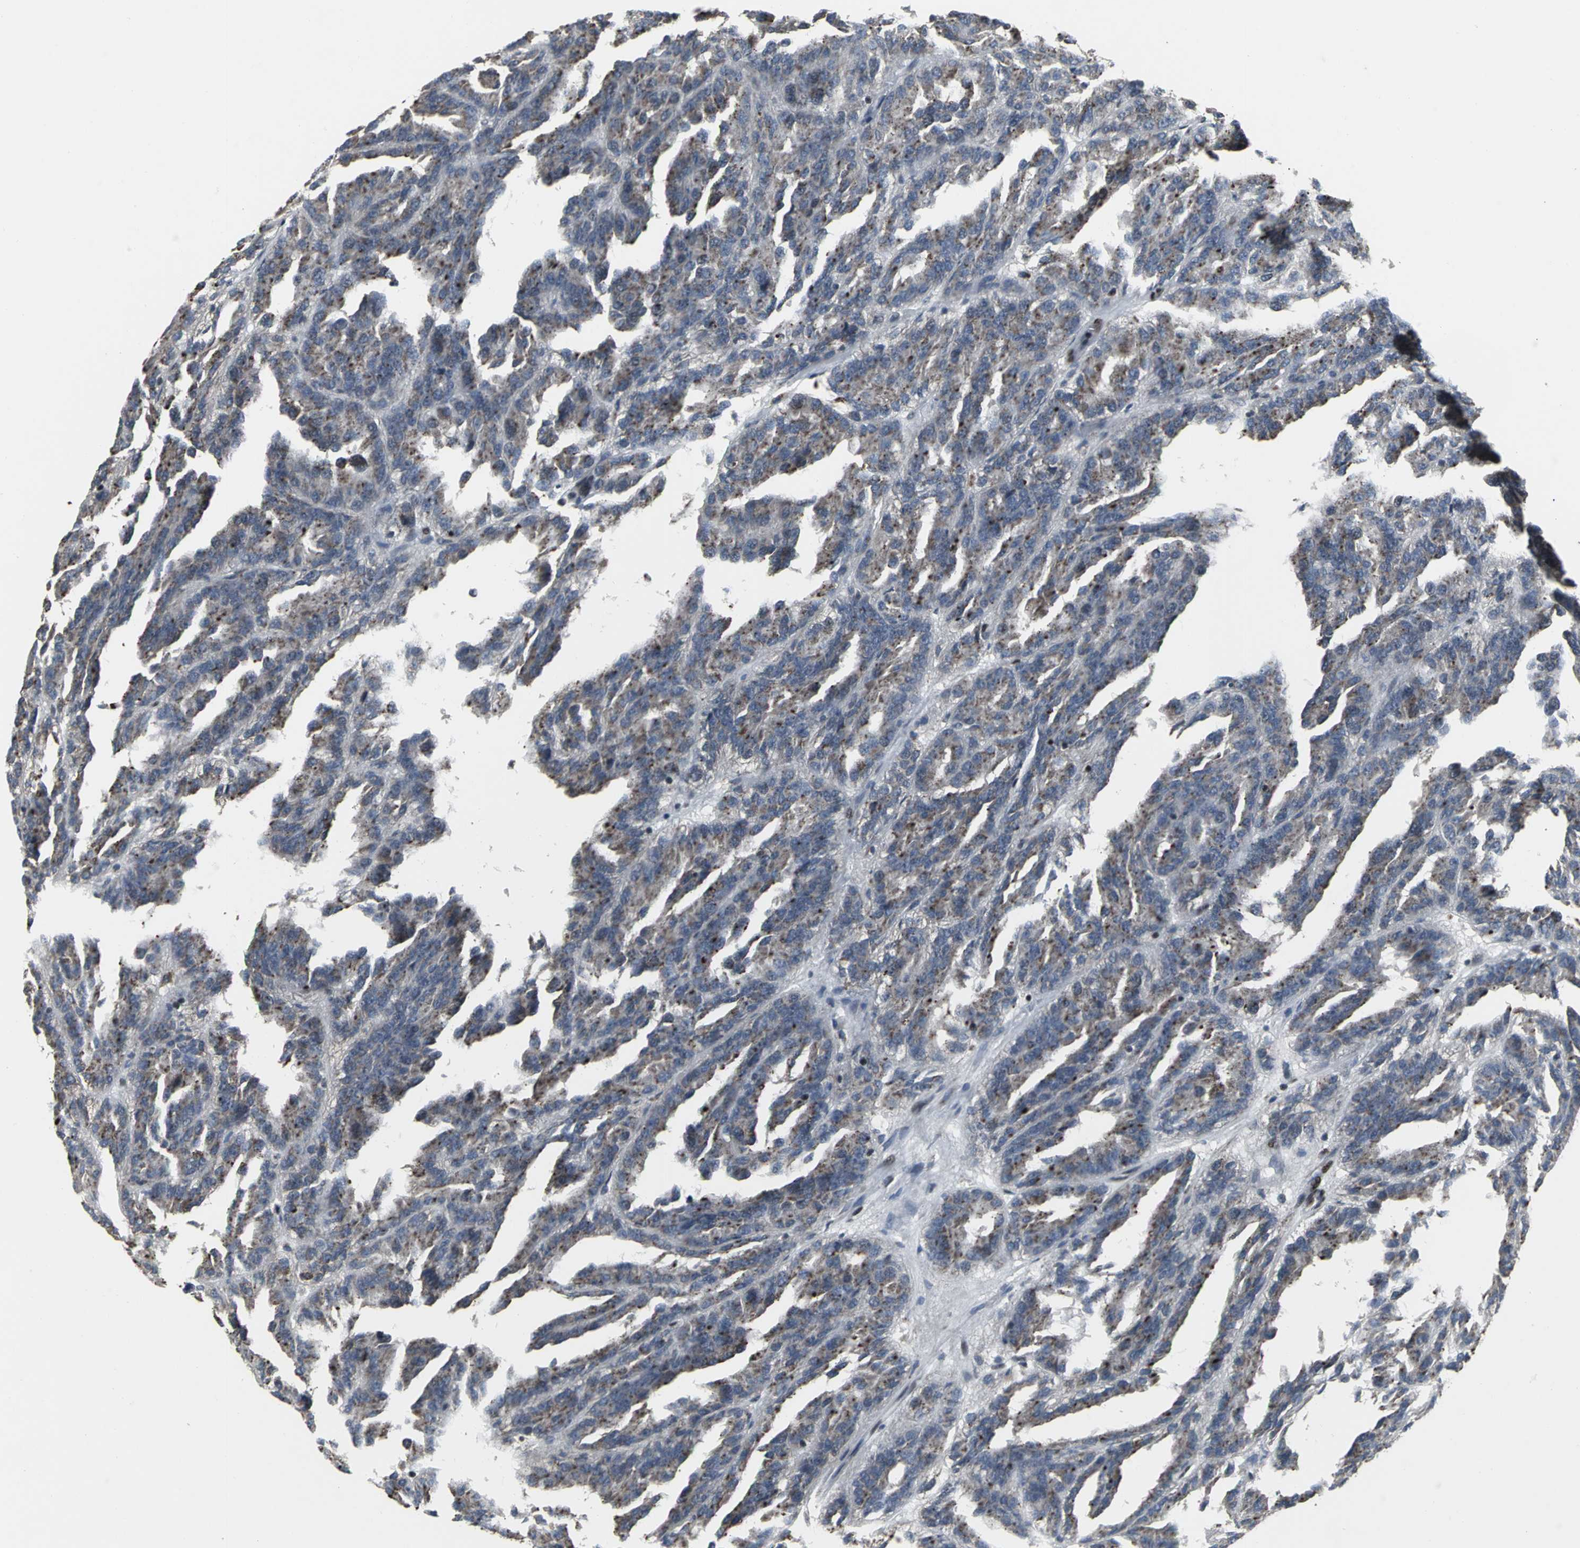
{"staining": {"intensity": "weak", "quantity": "25%-75%", "location": "cytoplasmic/membranous"}, "tissue": "renal cancer", "cell_type": "Tumor cells", "image_type": "cancer", "snomed": [{"axis": "morphology", "description": "Adenocarcinoma, NOS"}, {"axis": "topography", "description": "Kidney"}], "caption": "Immunohistochemical staining of human renal cancer (adenocarcinoma) exhibits weak cytoplasmic/membranous protein expression in about 25%-75% of tumor cells.", "gene": "SRF", "patient": {"sex": "male", "age": 46}}